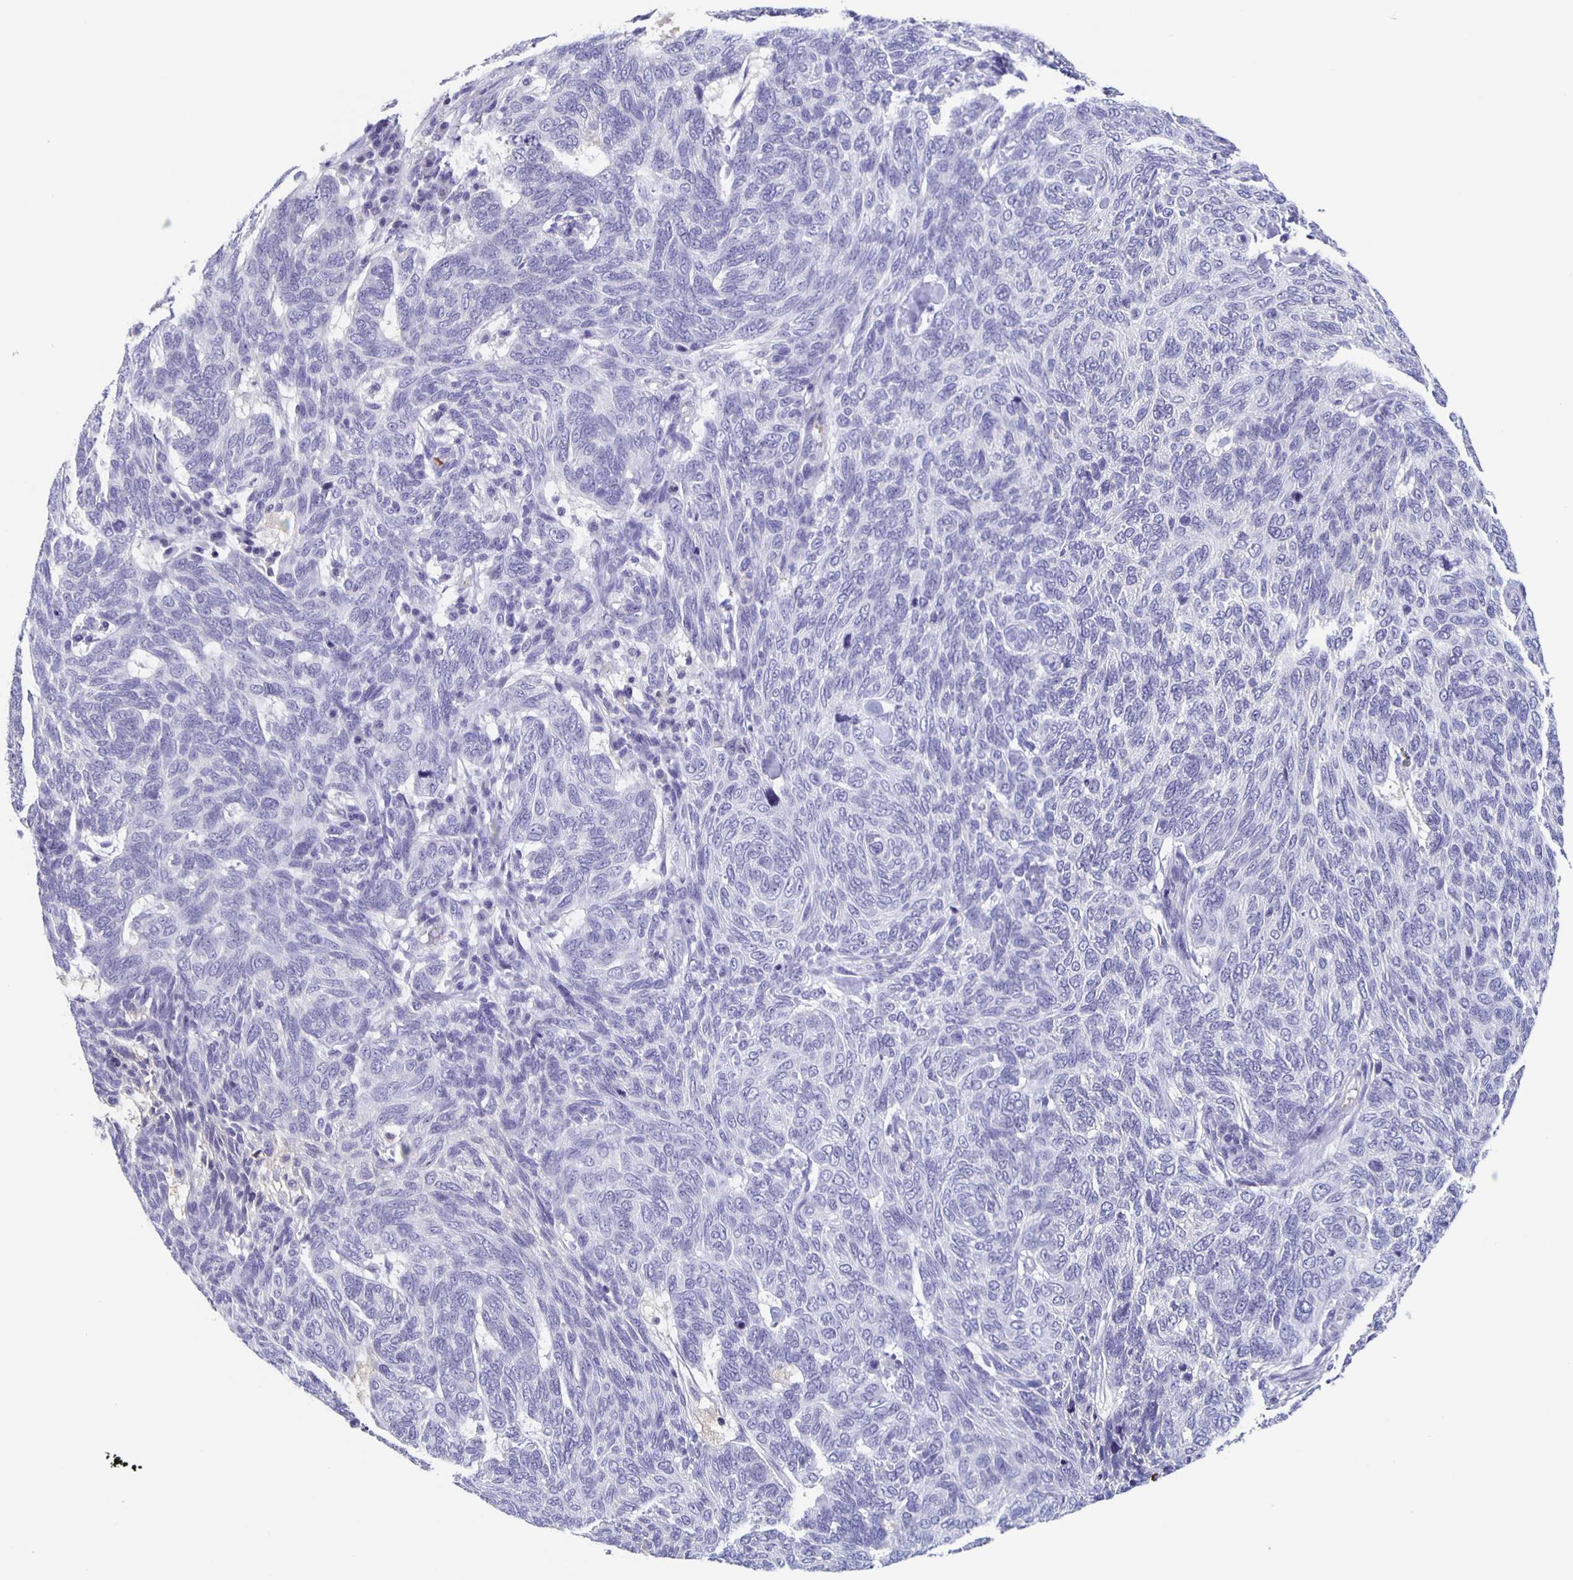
{"staining": {"intensity": "negative", "quantity": "none", "location": "none"}, "tissue": "skin cancer", "cell_type": "Tumor cells", "image_type": "cancer", "snomed": [{"axis": "morphology", "description": "Basal cell carcinoma"}, {"axis": "topography", "description": "Skin"}], "caption": "Protein analysis of basal cell carcinoma (skin) displays no significant staining in tumor cells. (DAB immunohistochemistry, high magnification).", "gene": "FGA", "patient": {"sex": "female", "age": 65}}